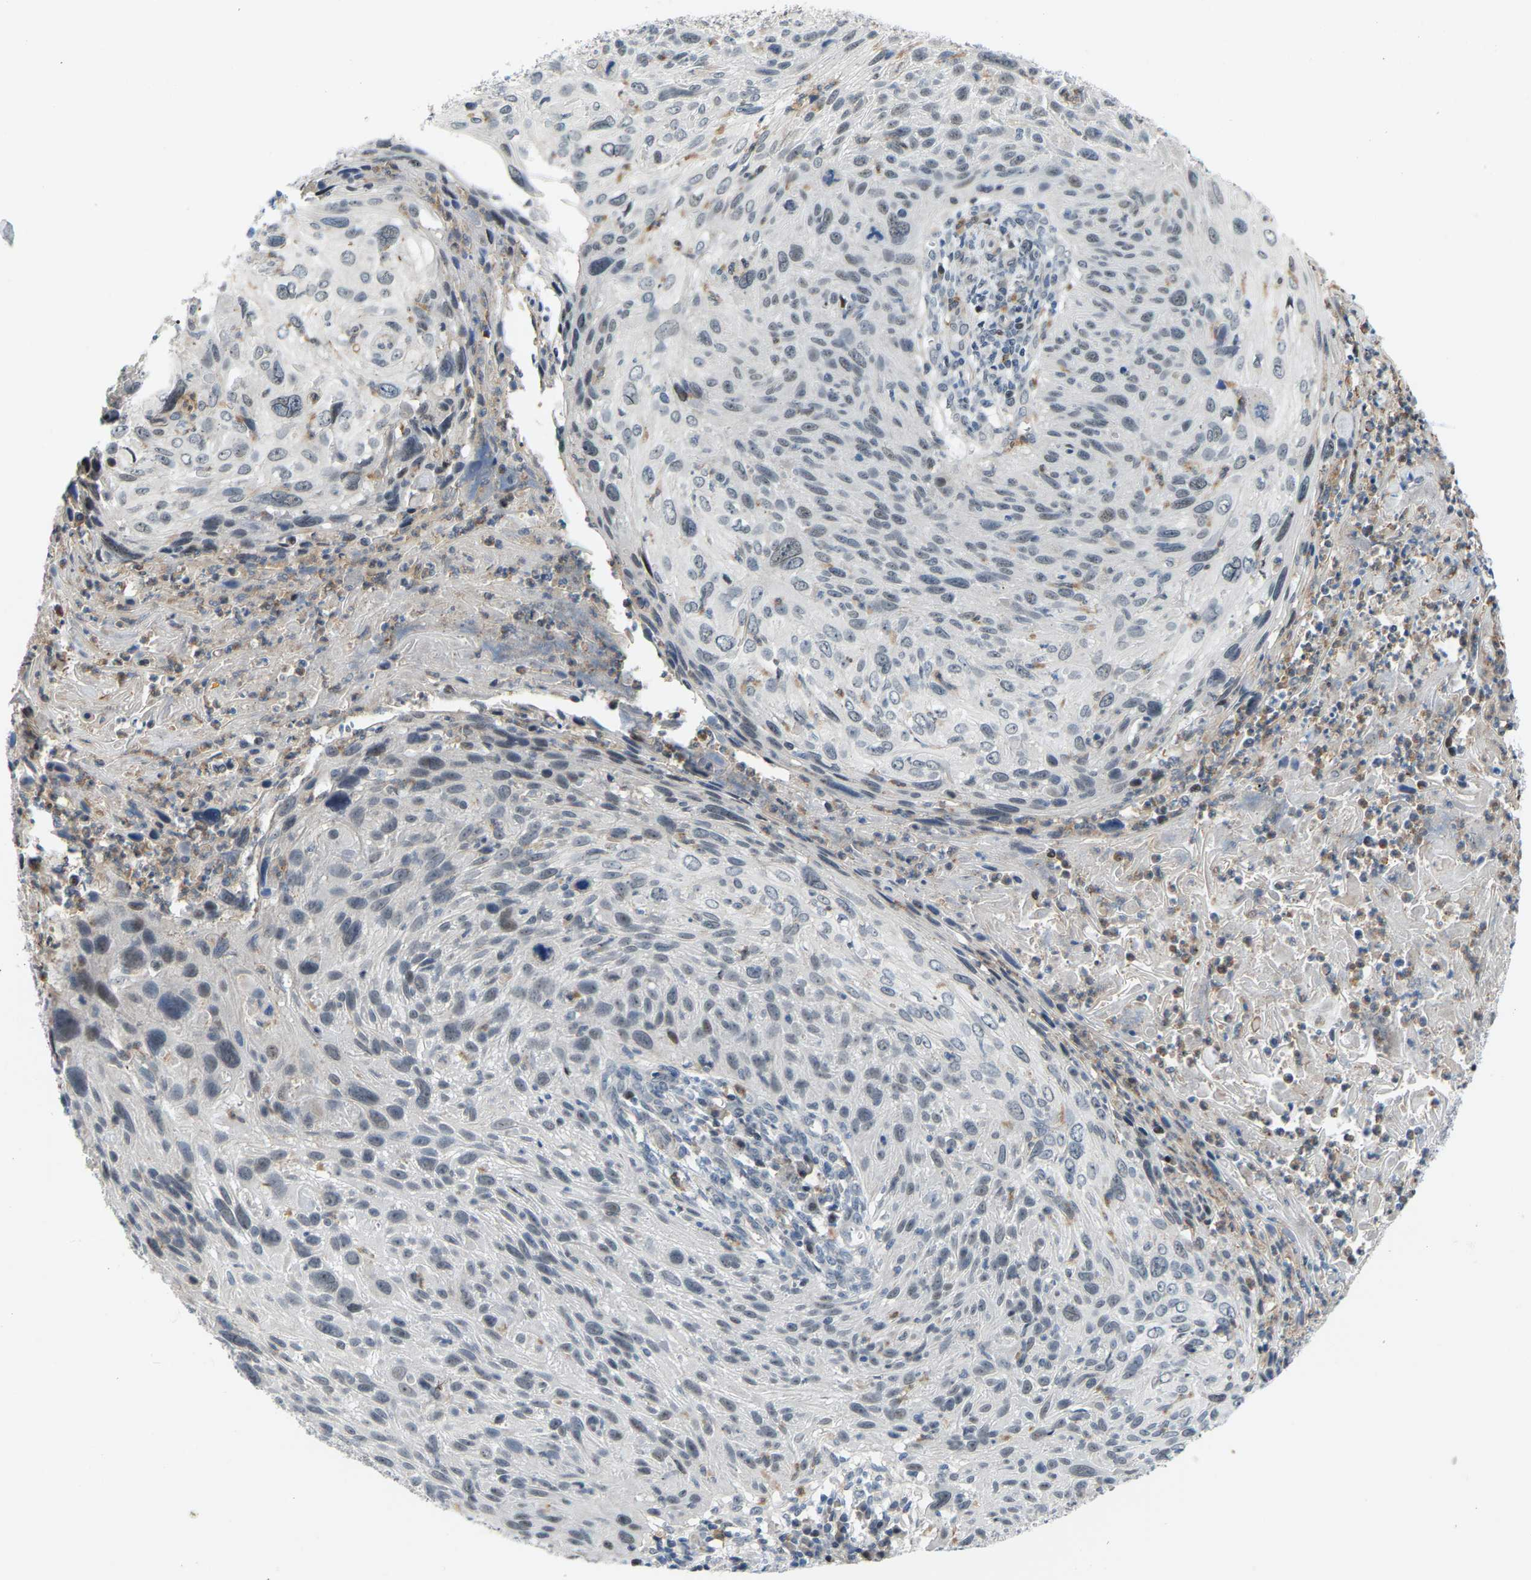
{"staining": {"intensity": "negative", "quantity": "none", "location": "none"}, "tissue": "cervical cancer", "cell_type": "Tumor cells", "image_type": "cancer", "snomed": [{"axis": "morphology", "description": "Squamous cell carcinoma, NOS"}, {"axis": "topography", "description": "Cervix"}], "caption": "A high-resolution image shows immunohistochemistry (IHC) staining of cervical cancer (squamous cell carcinoma), which reveals no significant expression in tumor cells.", "gene": "CROT", "patient": {"sex": "female", "age": 51}}